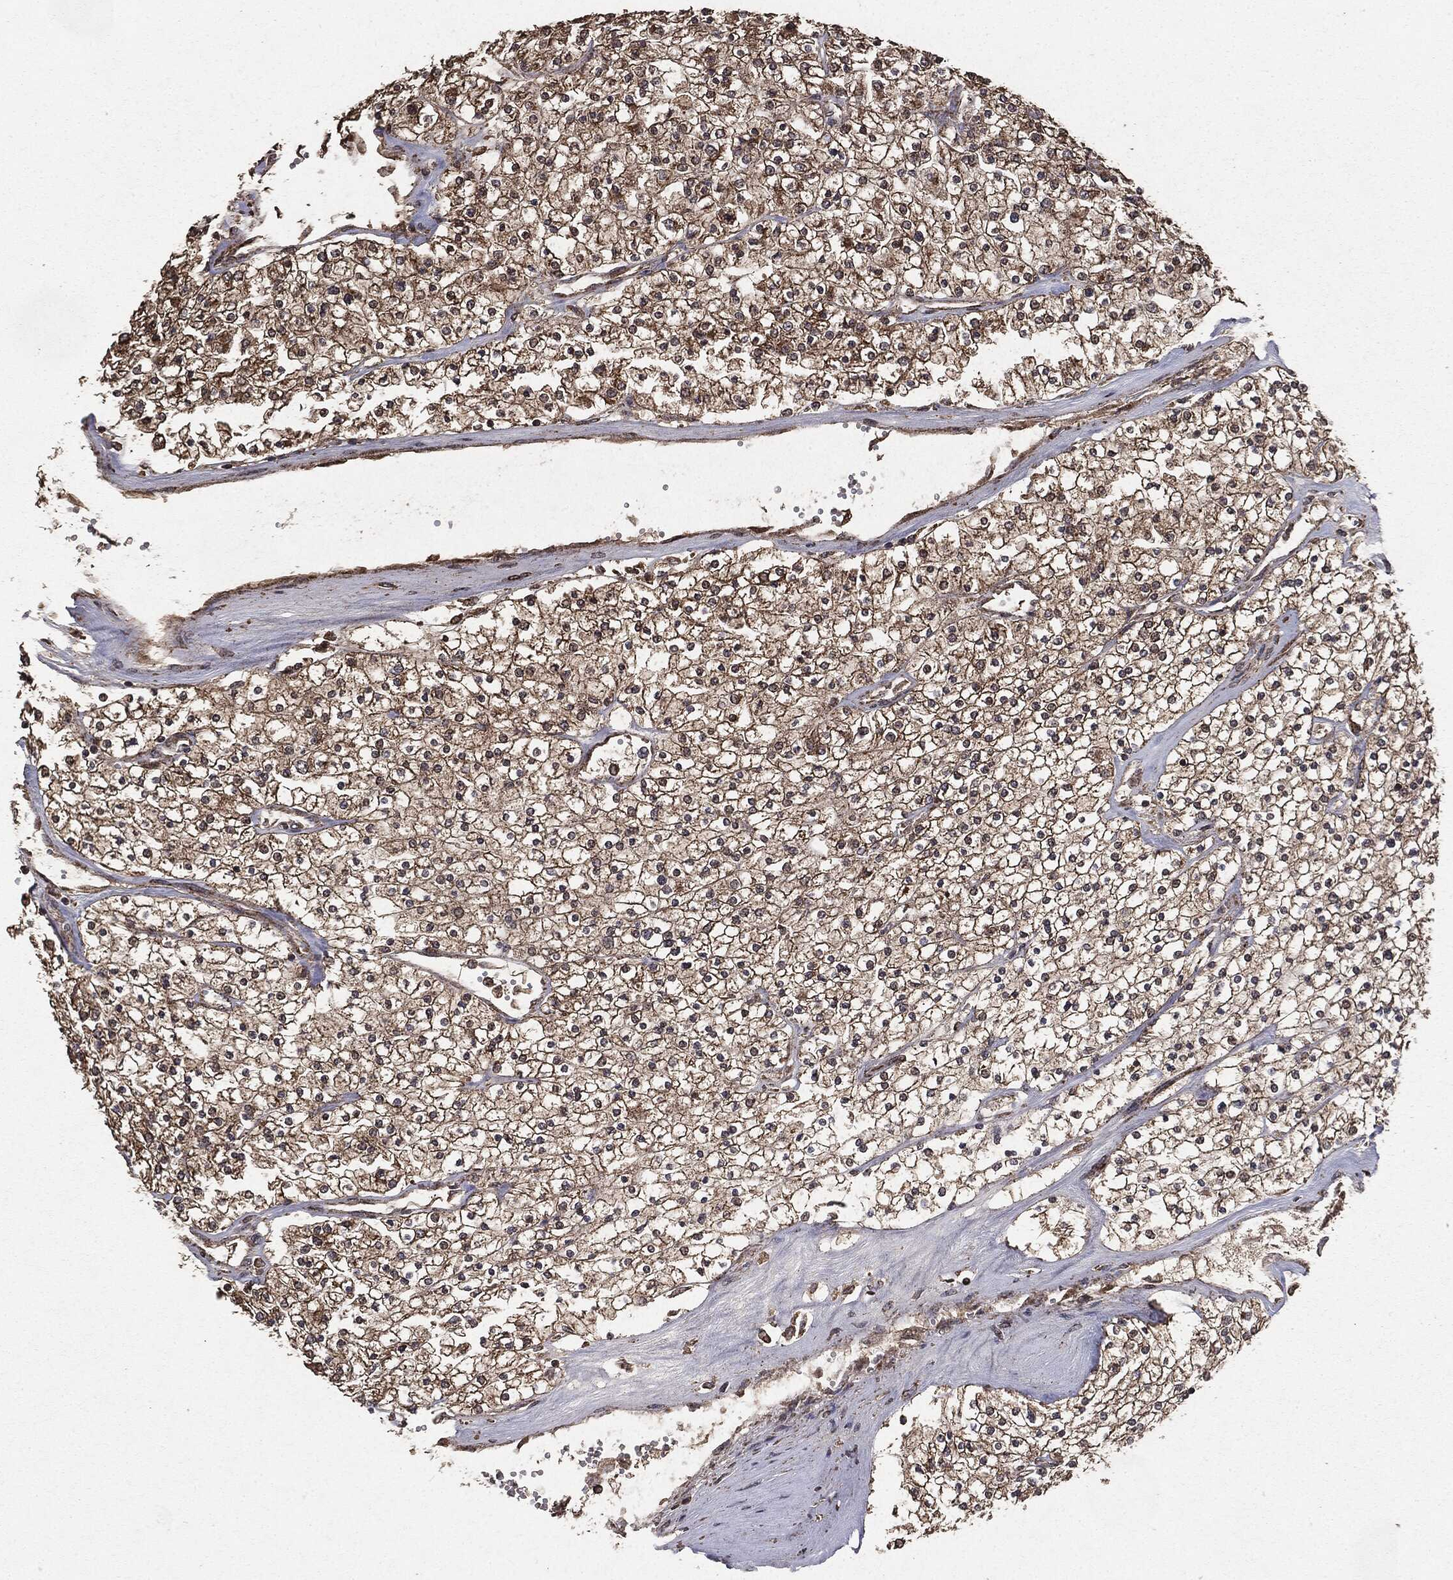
{"staining": {"intensity": "moderate", "quantity": ">75%", "location": "cytoplasmic/membranous"}, "tissue": "renal cancer", "cell_type": "Tumor cells", "image_type": "cancer", "snomed": [{"axis": "morphology", "description": "Adenocarcinoma, NOS"}, {"axis": "topography", "description": "Kidney"}], "caption": "Renal cancer stained for a protein (brown) reveals moderate cytoplasmic/membranous positive positivity in about >75% of tumor cells.", "gene": "MTOR", "patient": {"sex": "male", "age": 80}}